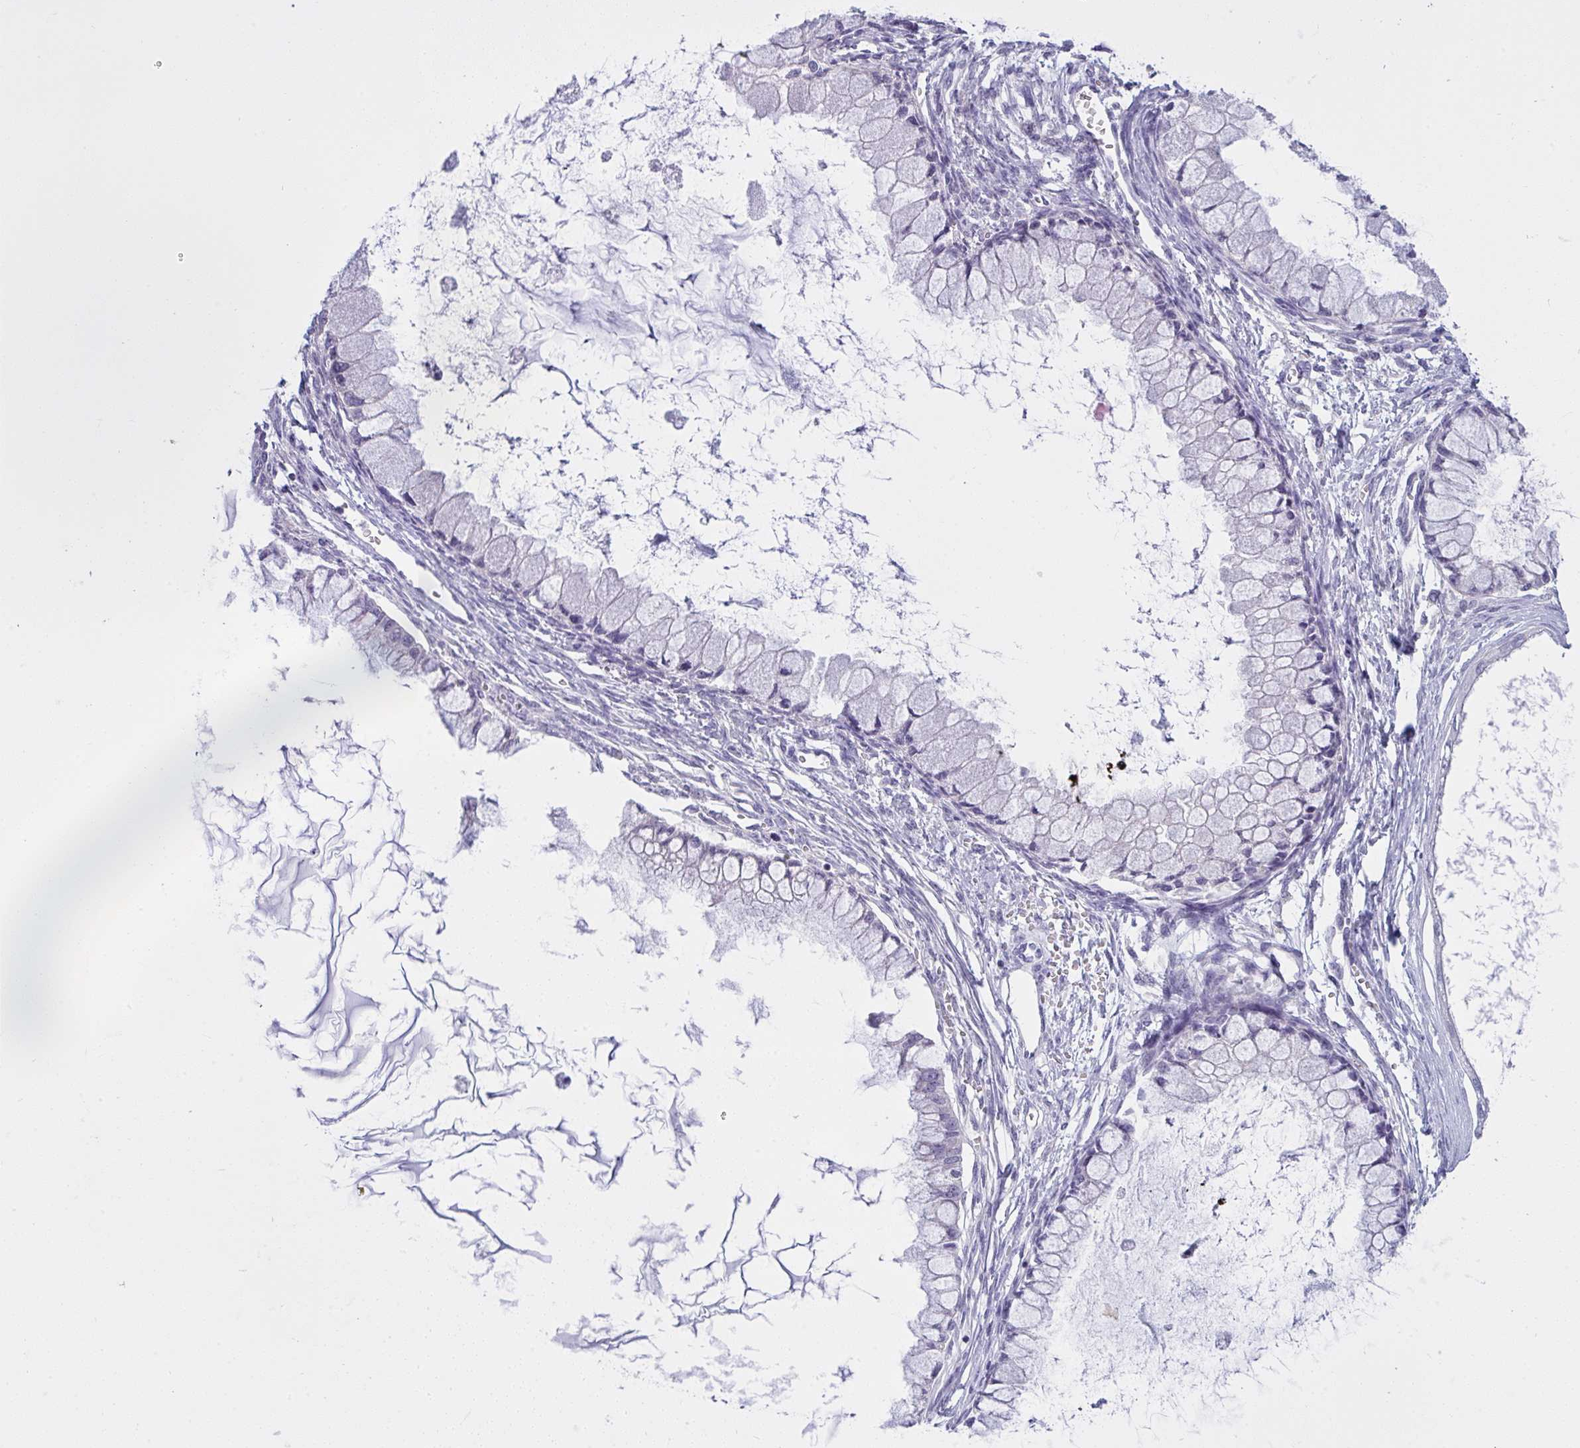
{"staining": {"intensity": "negative", "quantity": "none", "location": "none"}, "tissue": "ovarian cancer", "cell_type": "Tumor cells", "image_type": "cancer", "snomed": [{"axis": "morphology", "description": "Cystadenocarcinoma, mucinous, NOS"}, {"axis": "topography", "description": "Ovary"}], "caption": "Human ovarian cancer stained for a protein using IHC demonstrates no positivity in tumor cells.", "gene": "TMEM41A", "patient": {"sex": "female", "age": 34}}